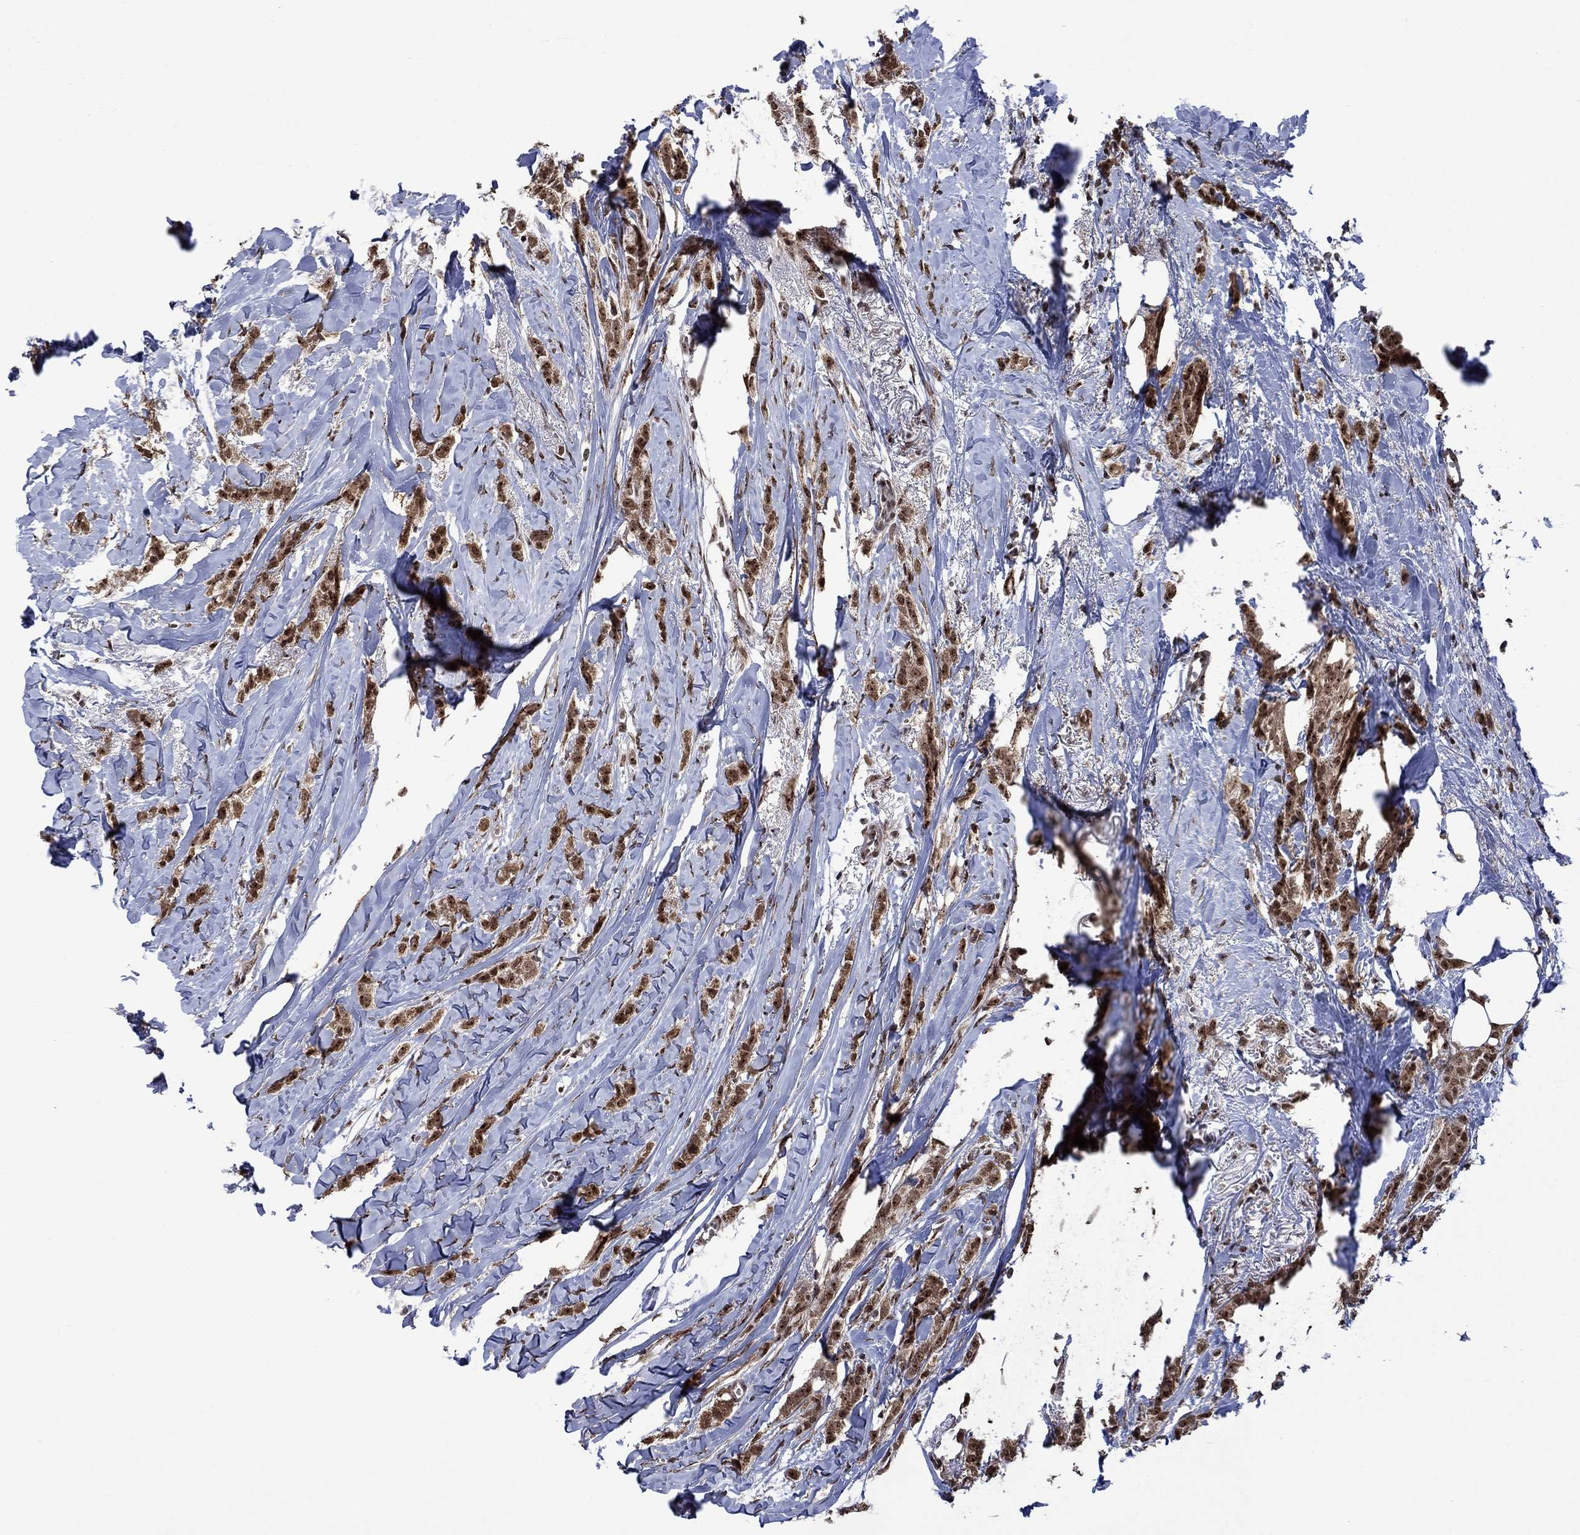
{"staining": {"intensity": "moderate", "quantity": "25%-75%", "location": "cytoplasmic/membranous,nuclear"}, "tissue": "breast cancer", "cell_type": "Tumor cells", "image_type": "cancer", "snomed": [{"axis": "morphology", "description": "Duct carcinoma"}, {"axis": "topography", "description": "Breast"}], "caption": "An immunohistochemistry histopathology image of tumor tissue is shown. Protein staining in brown labels moderate cytoplasmic/membranous and nuclear positivity in invasive ductal carcinoma (breast) within tumor cells.", "gene": "FBL", "patient": {"sex": "female", "age": 85}}